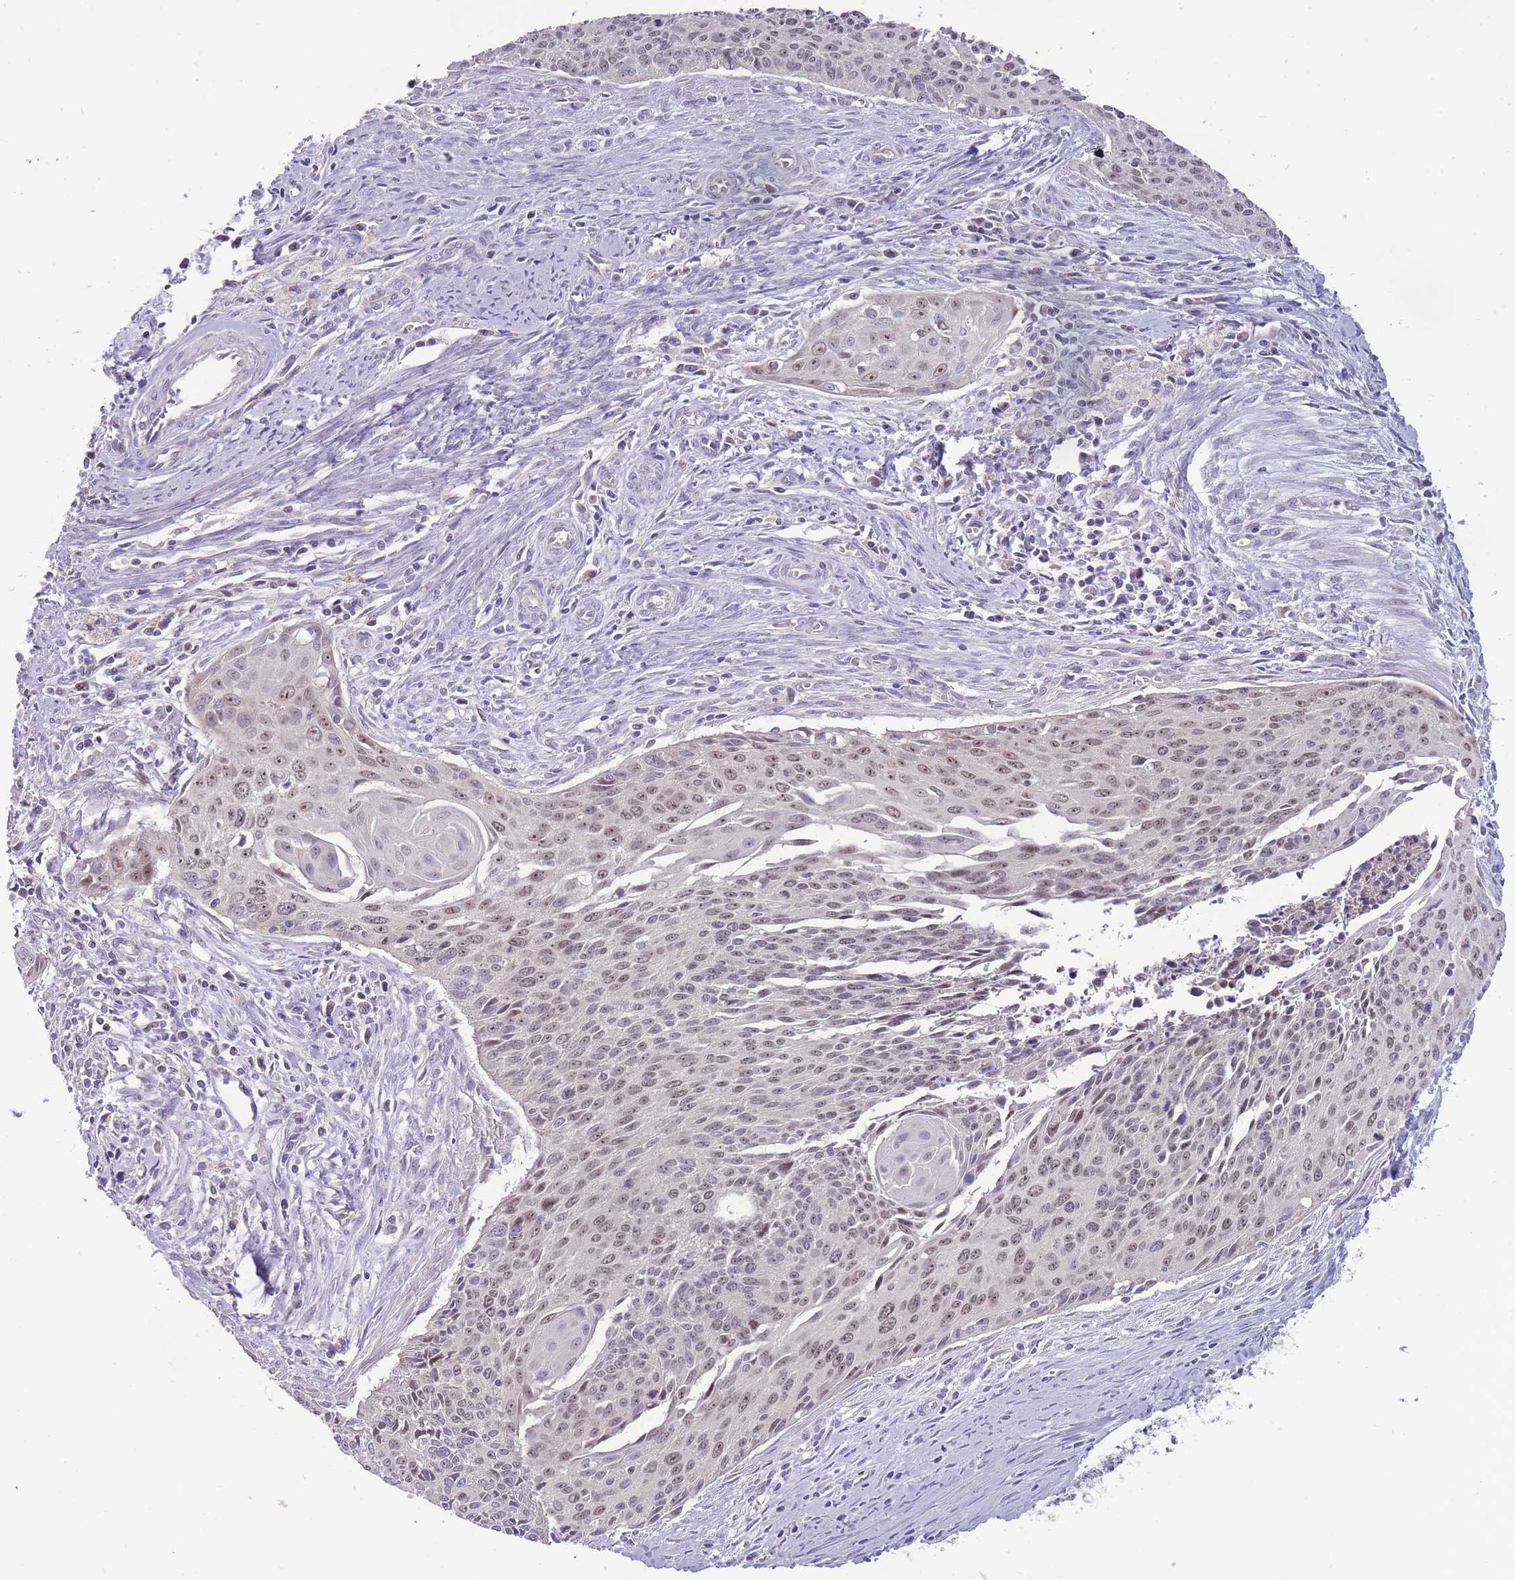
{"staining": {"intensity": "weak", "quantity": ">75%", "location": "nuclear"}, "tissue": "cervical cancer", "cell_type": "Tumor cells", "image_type": "cancer", "snomed": [{"axis": "morphology", "description": "Squamous cell carcinoma, NOS"}, {"axis": "topography", "description": "Cervix"}], "caption": "Cervical cancer (squamous cell carcinoma) stained with a brown dye reveals weak nuclear positive expression in about >75% of tumor cells.", "gene": "MCIDAS", "patient": {"sex": "female", "age": 55}}